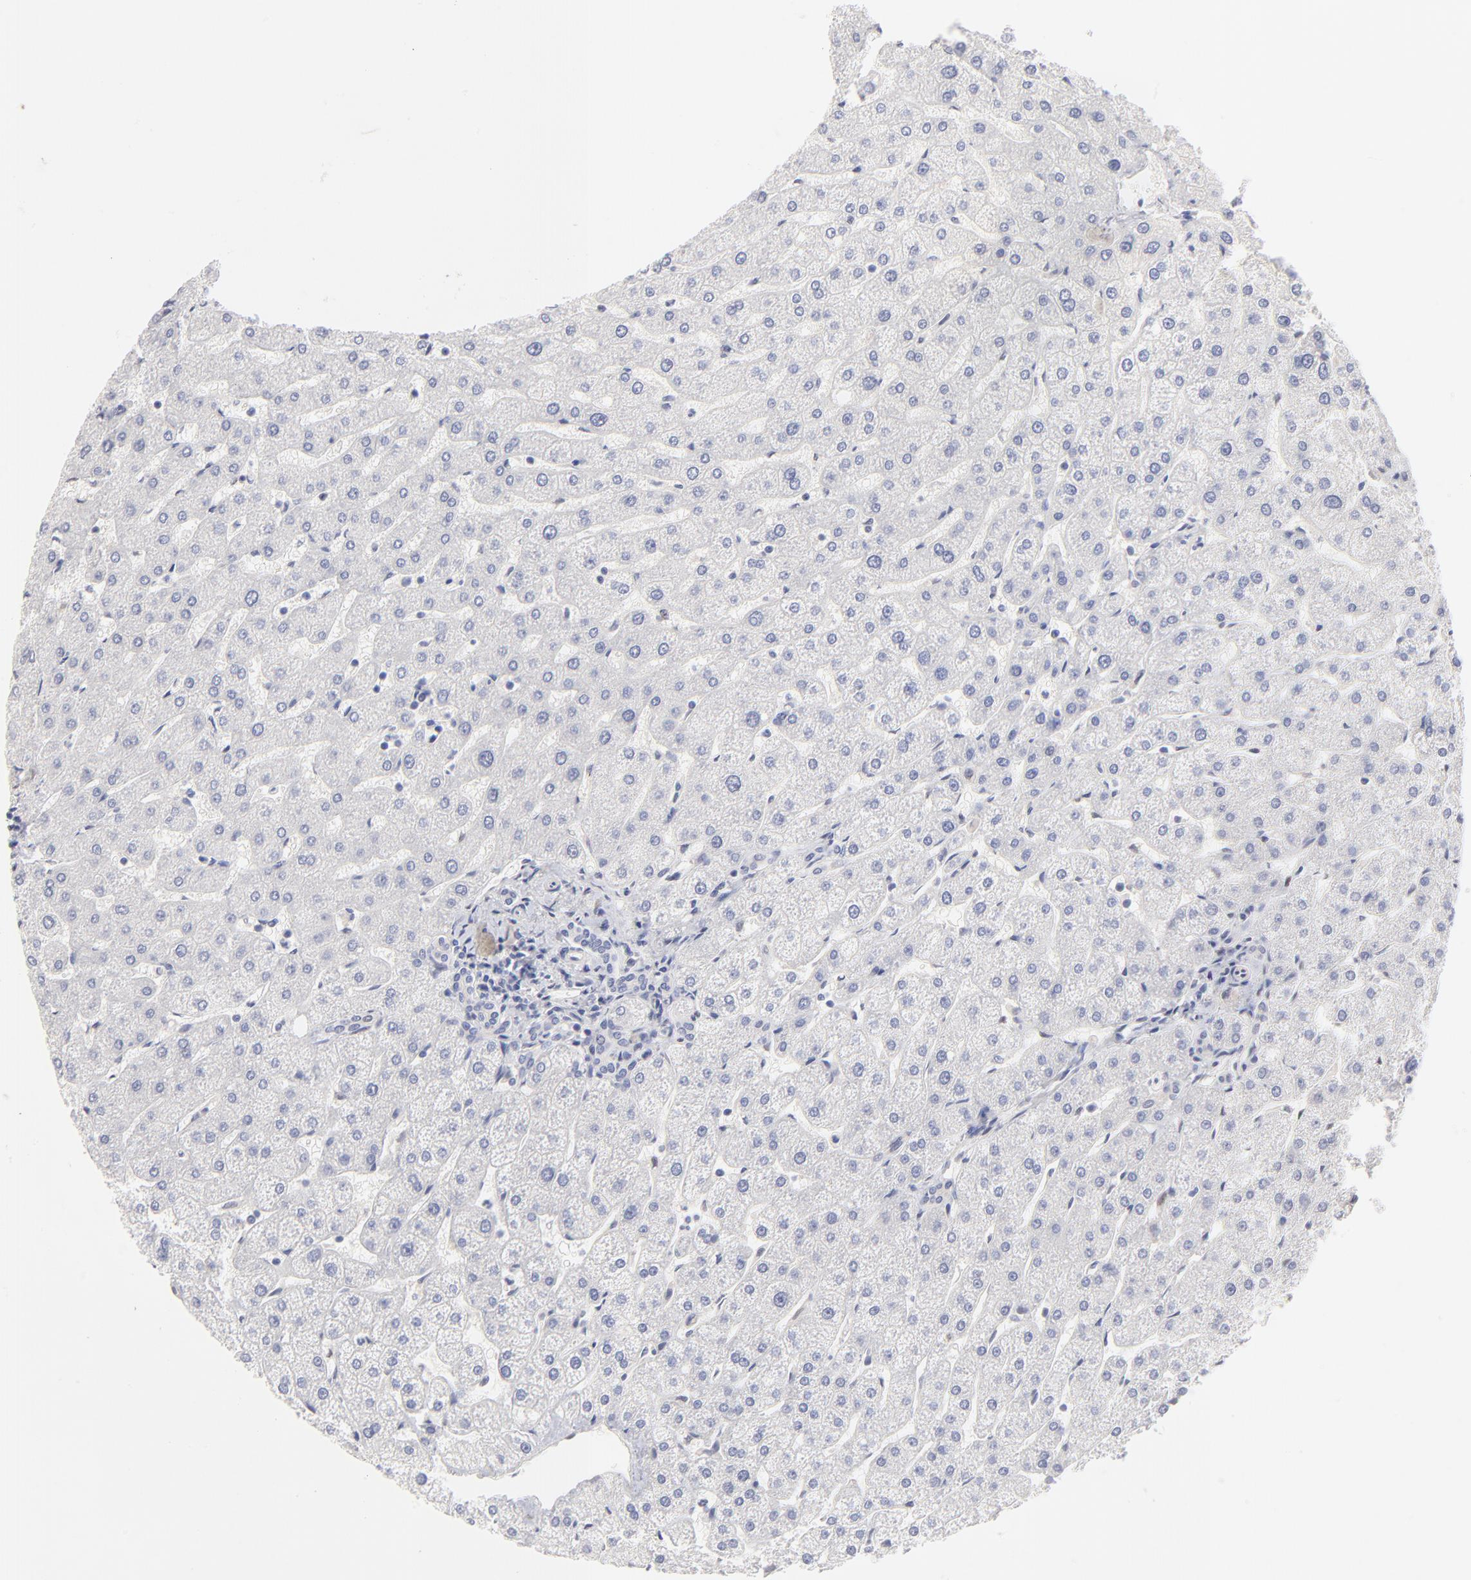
{"staining": {"intensity": "negative", "quantity": "none", "location": "none"}, "tissue": "liver", "cell_type": "Cholangiocytes", "image_type": "normal", "snomed": [{"axis": "morphology", "description": "Normal tissue, NOS"}, {"axis": "topography", "description": "Liver"}], "caption": "High power microscopy image of an IHC photomicrograph of normal liver, revealing no significant staining in cholangiocytes. The staining was performed using DAB to visualize the protein expression in brown, while the nuclei were stained in blue with hematoxylin (Magnification: 20x).", "gene": "STAT3", "patient": {"sex": "male", "age": 67}}